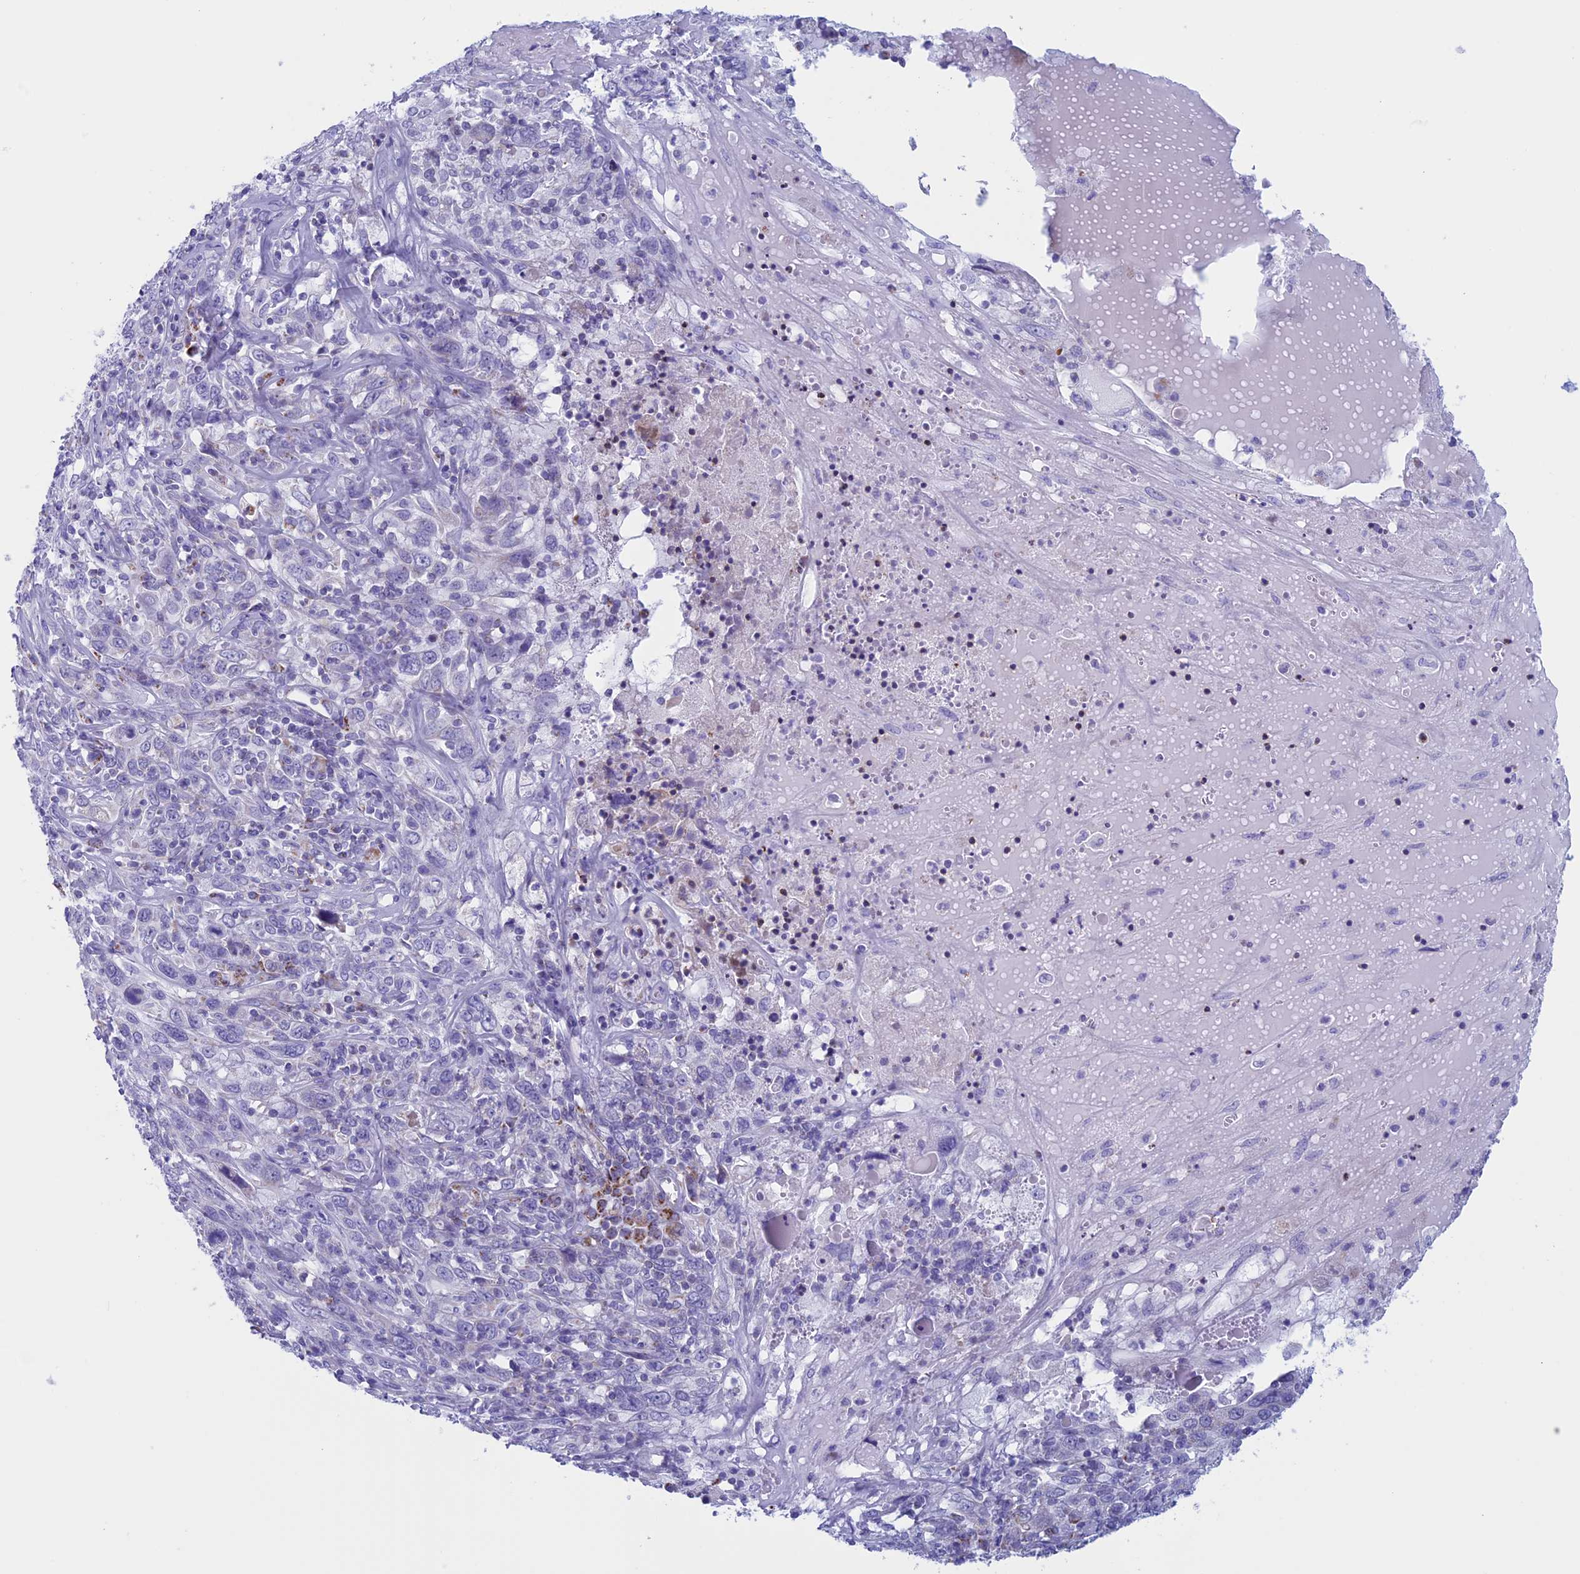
{"staining": {"intensity": "negative", "quantity": "none", "location": "none"}, "tissue": "cervical cancer", "cell_type": "Tumor cells", "image_type": "cancer", "snomed": [{"axis": "morphology", "description": "Squamous cell carcinoma, NOS"}, {"axis": "topography", "description": "Cervix"}], "caption": "Cervical squamous cell carcinoma stained for a protein using immunohistochemistry (IHC) shows no expression tumor cells.", "gene": "NDUFB9", "patient": {"sex": "female", "age": 46}}